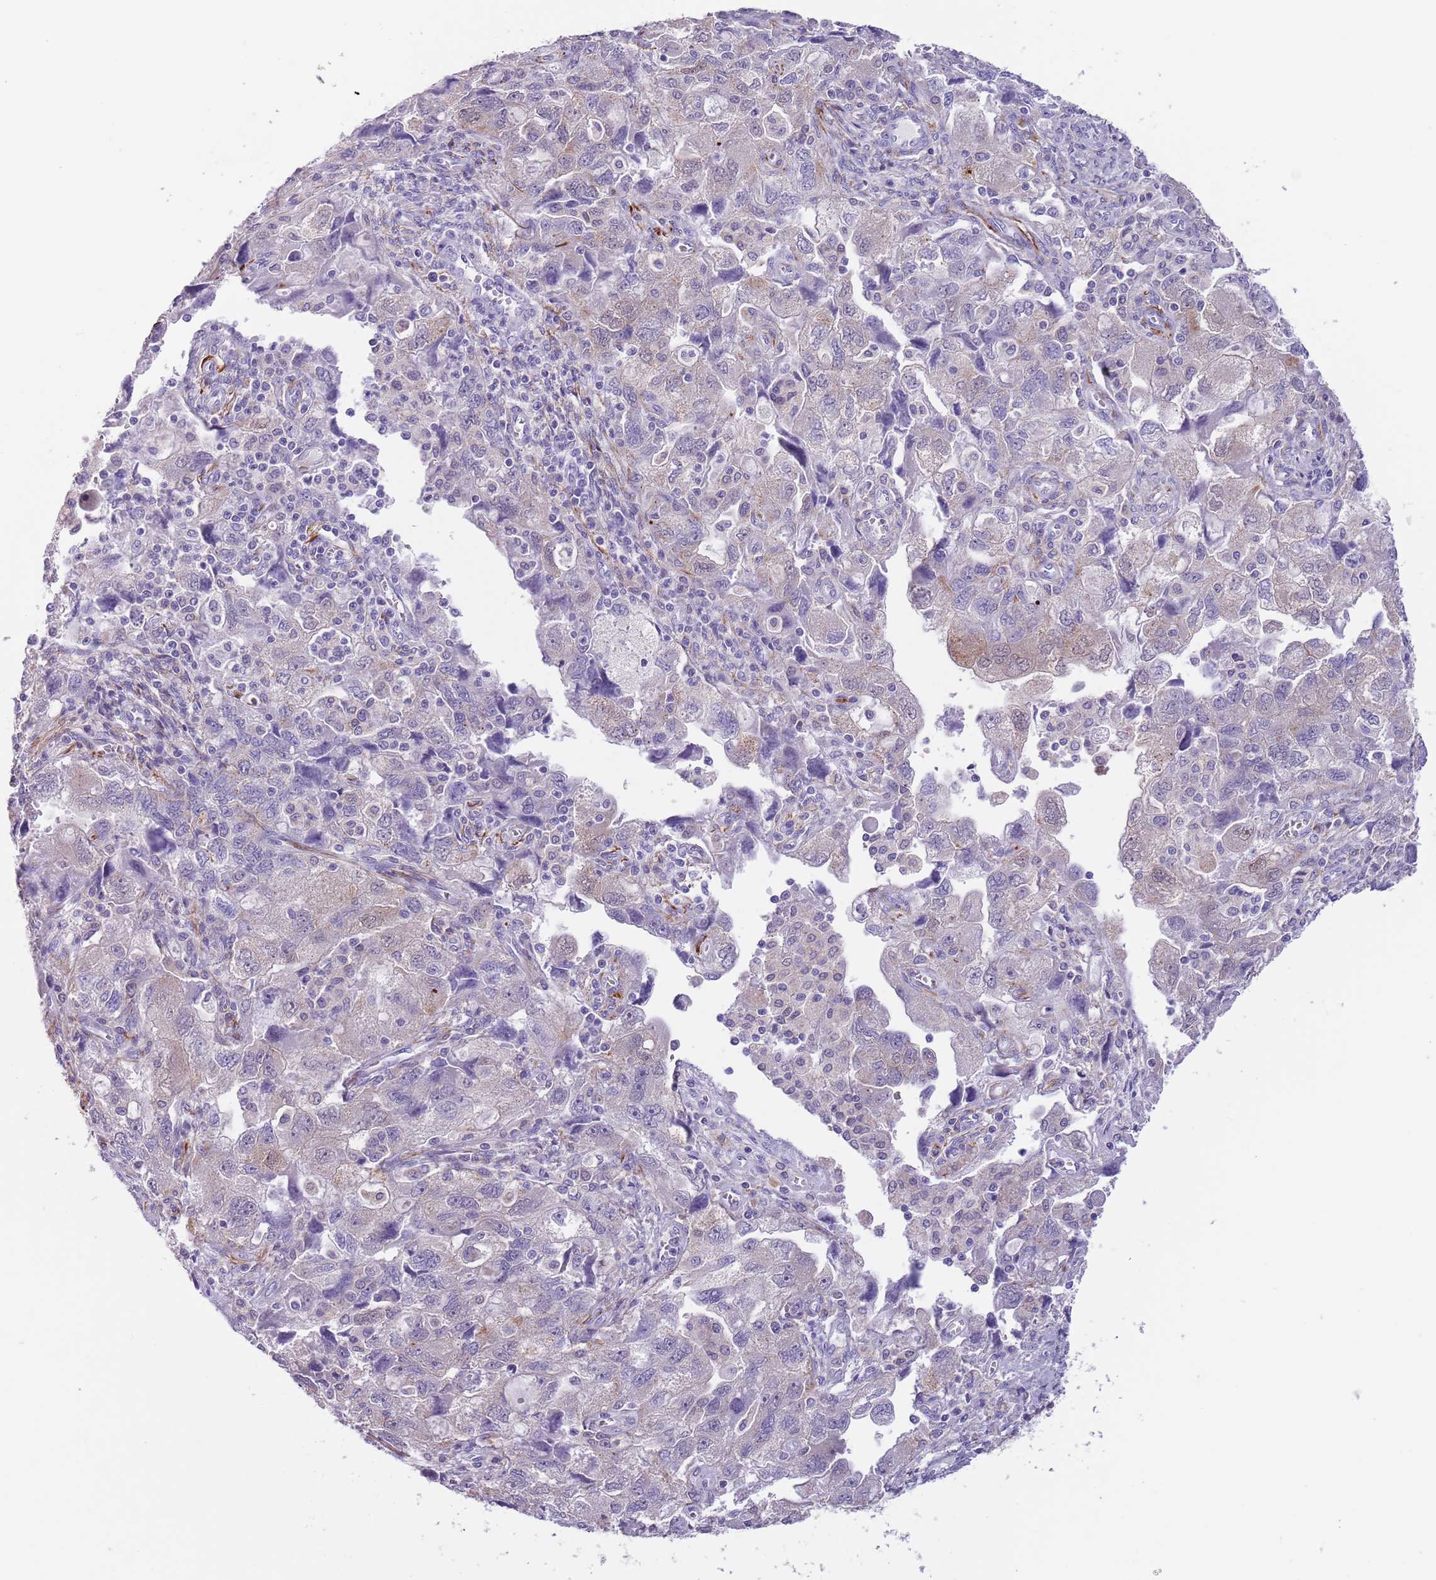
{"staining": {"intensity": "negative", "quantity": "none", "location": "none"}, "tissue": "ovarian cancer", "cell_type": "Tumor cells", "image_type": "cancer", "snomed": [{"axis": "morphology", "description": "Carcinoma, NOS"}, {"axis": "morphology", "description": "Cystadenocarcinoma, serous, NOS"}, {"axis": "topography", "description": "Ovary"}], "caption": "Ovarian cancer was stained to show a protein in brown. There is no significant staining in tumor cells. Brightfield microscopy of immunohistochemistry (IHC) stained with DAB (brown) and hematoxylin (blue), captured at high magnification.", "gene": "PFKFB2", "patient": {"sex": "female", "age": 69}}